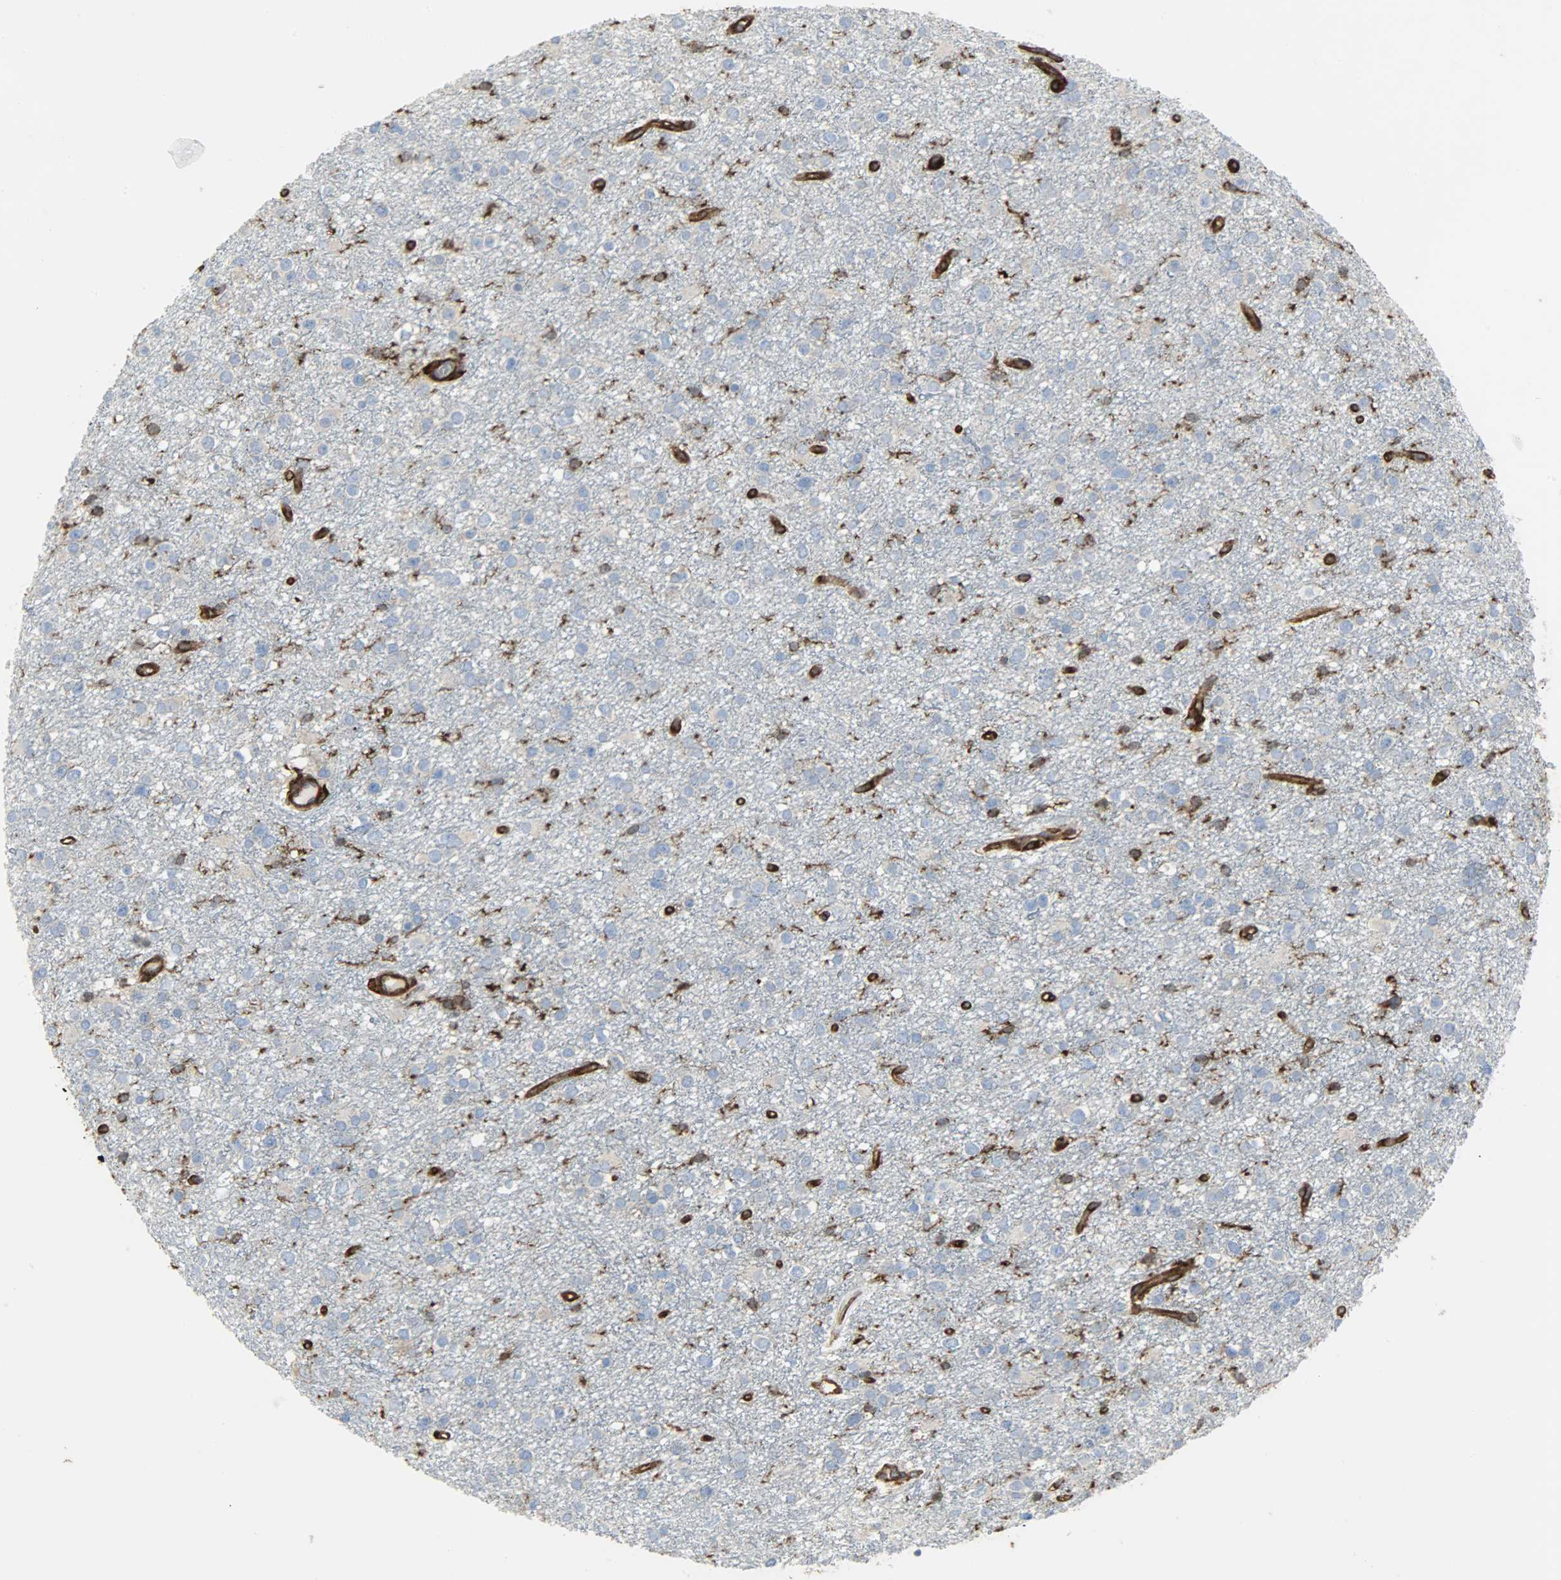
{"staining": {"intensity": "weak", "quantity": "25%-75%", "location": "cytoplasmic/membranous"}, "tissue": "glioma", "cell_type": "Tumor cells", "image_type": "cancer", "snomed": [{"axis": "morphology", "description": "Glioma, malignant, Low grade"}, {"axis": "topography", "description": "Brain"}], "caption": "Immunohistochemical staining of glioma demonstrates low levels of weak cytoplasmic/membranous expression in approximately 25%-75% of tumor cells. The protein is shown in brown color, while the nuclei are stained blue.", "gene": "VASP", "patient": {"sex": "male", "age": 42}}